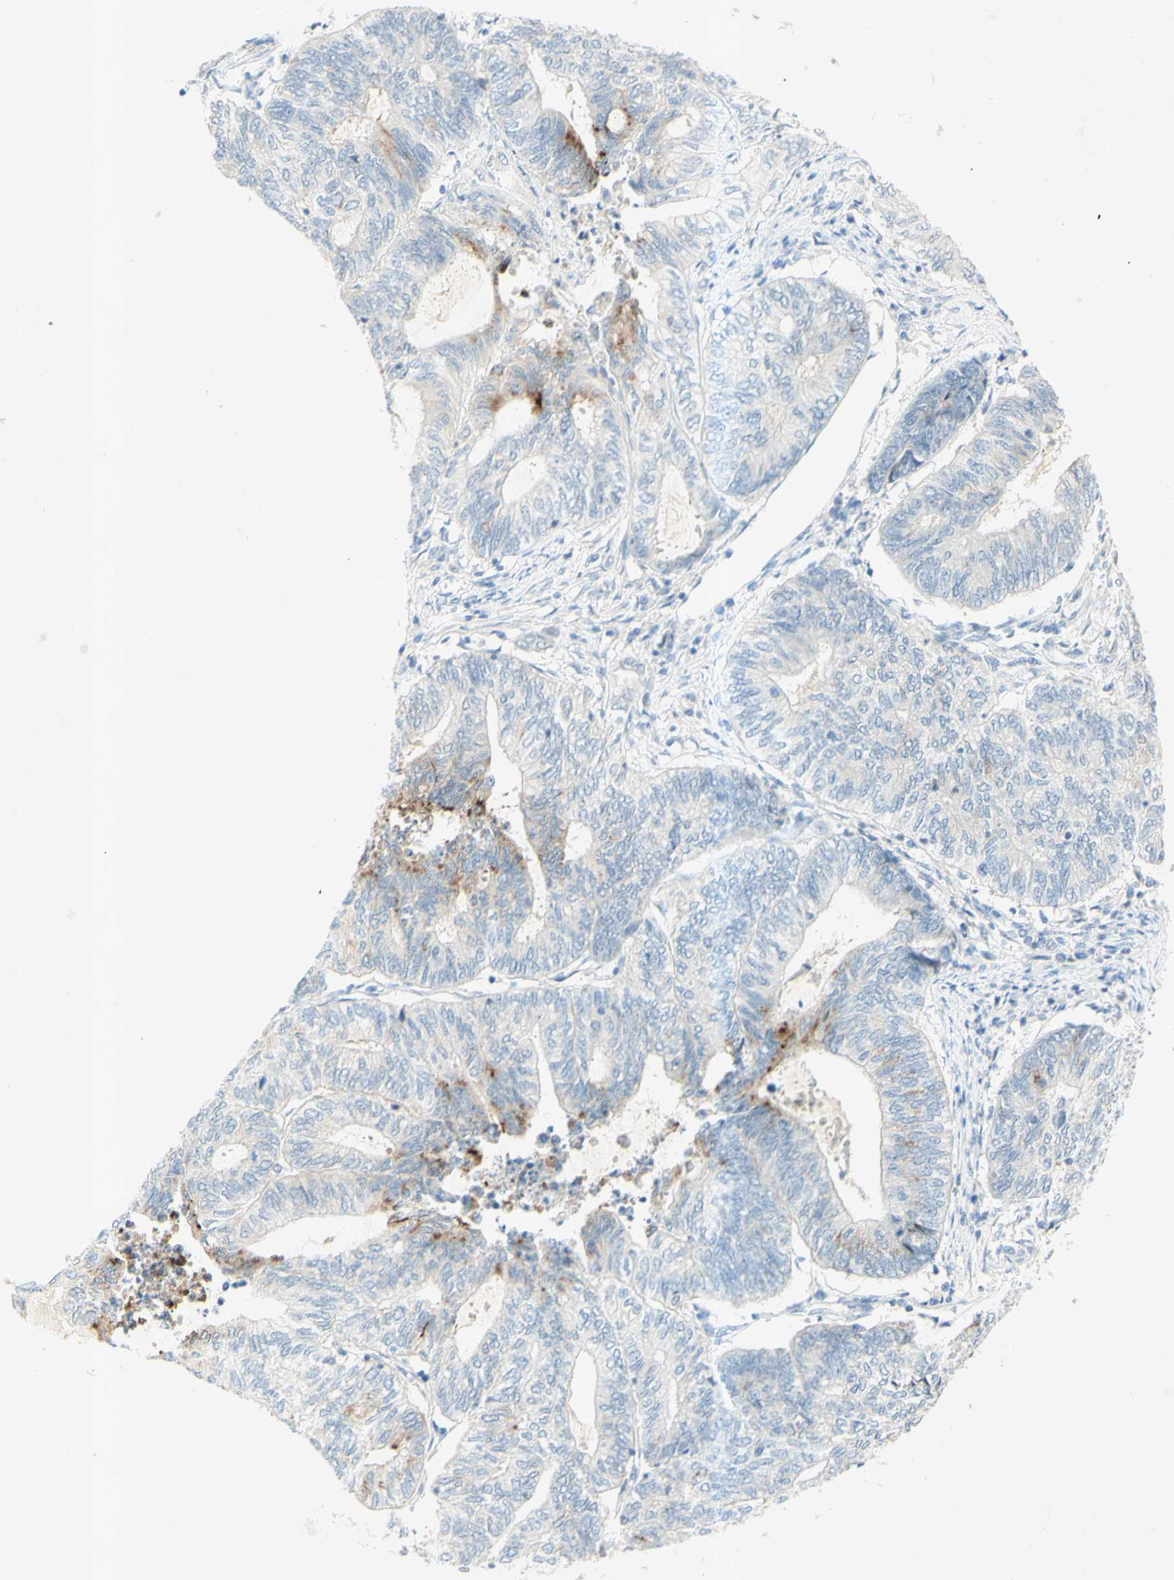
{"staining": {"intensity": "moderate", "quantity": "<25%", "location": "cytoplasmic/membranous"}, "tissue": "endometrial cancer", "cell_type": "Tumor cells", "image_type": "cancer", "snomed": [{"axis": "morphology", "description": "Adenocarcinoma, NOS"}, {"axis": "topography", "description": "Uterus"}, {"axis": "topography", "description": "Endometrium"}], "caption": "Adenocarcinoma (endometrial) was stained to show a protein in brown. There is low levels of moderate cytoplasmic/membranous expression in about <25% of tumor cells.", "gene": "GDF15", "patient": {"sex": "female", "age": 70}}